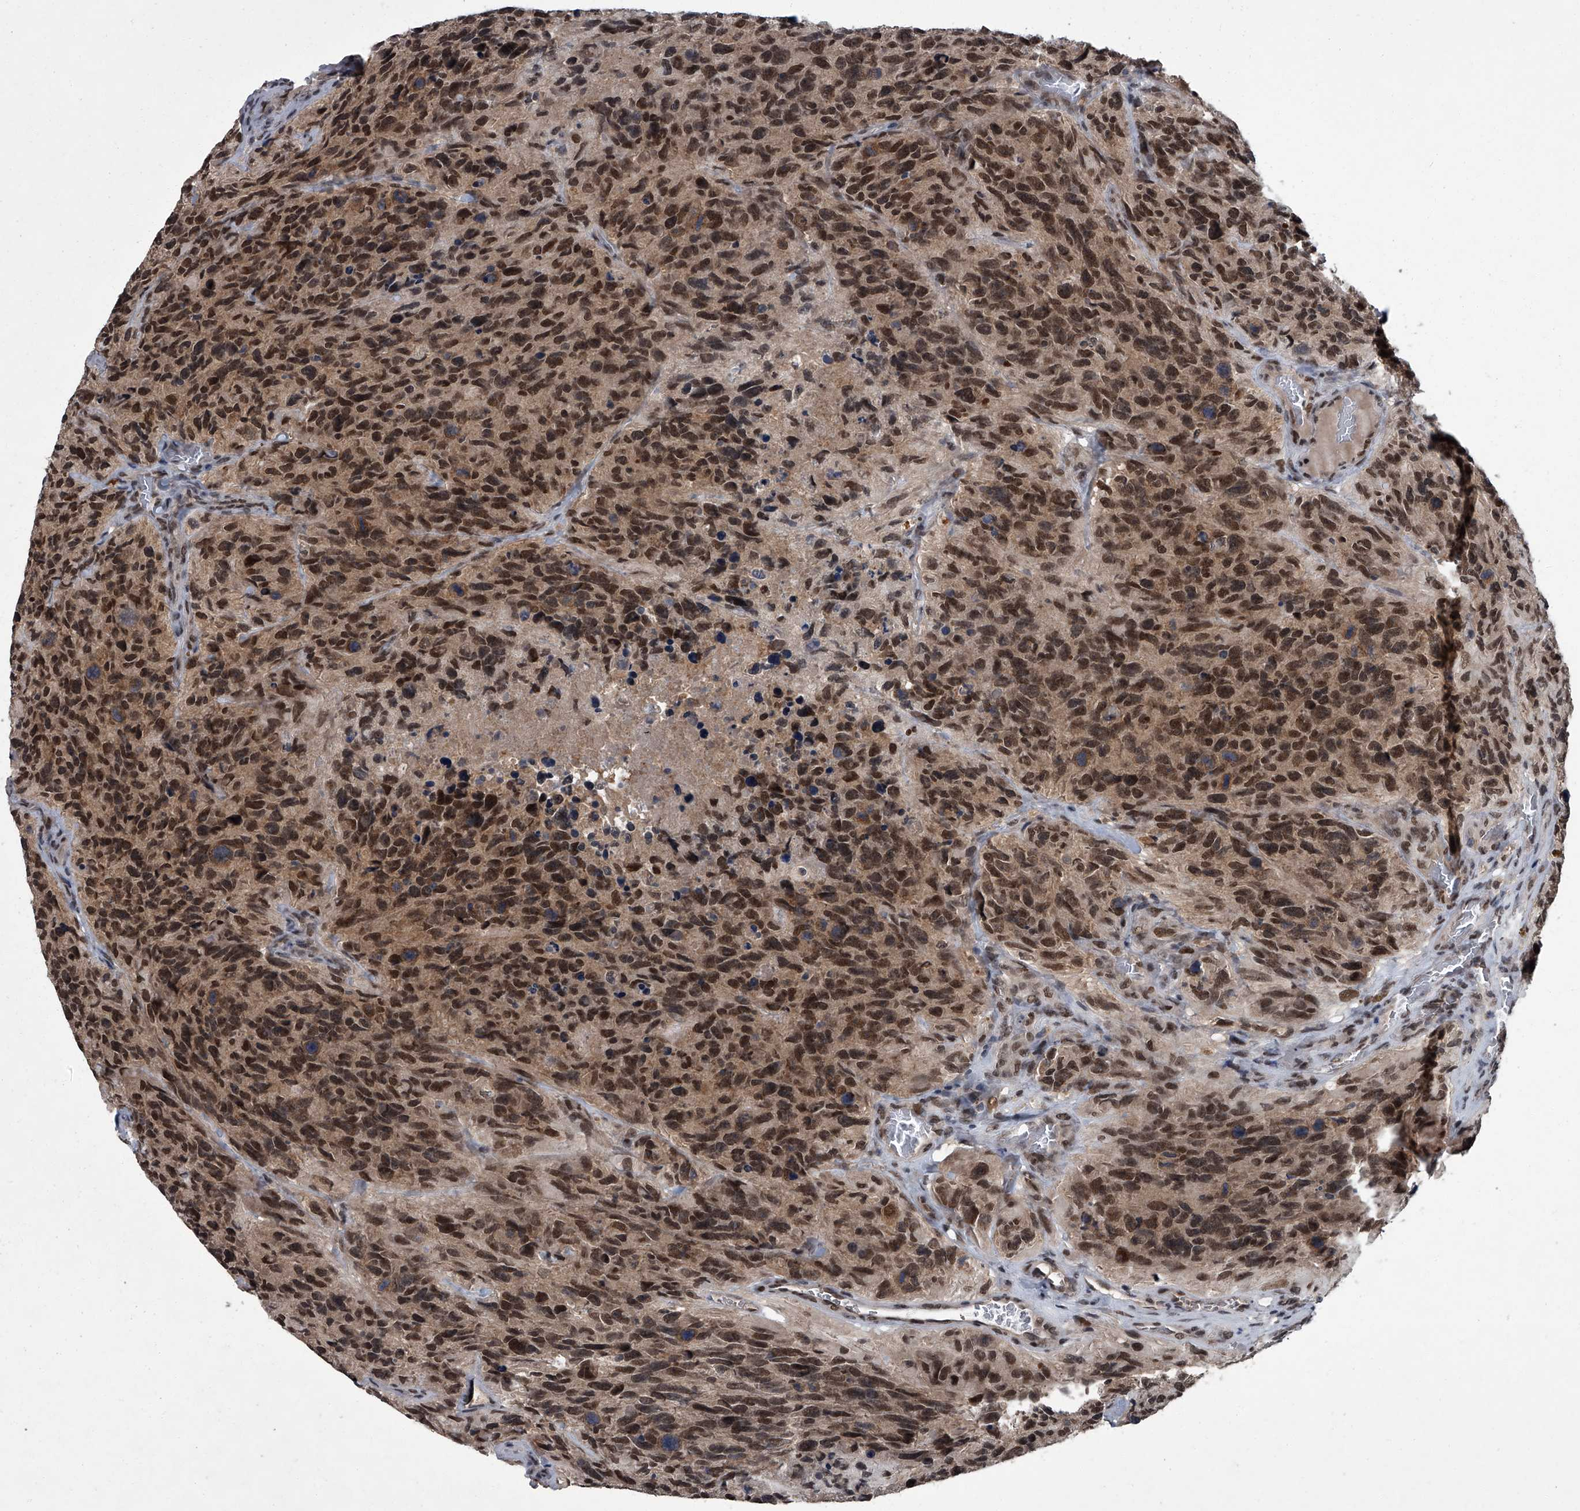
{"staining": {"intensity": "strong", "quantity": ">75%", "location": "nuclear"}, "tissue": "glioma", "cell_type": "Tumor cells", "image_type": "cancer", "snomed": [{"axis": "morphology", "description": "Glioma, malignant, High grade"}, {"axis": "topography", "description": "Brain"}], "caption": "The micrograph reveals staining of glioma, revealing strong nuclear protein positivity (brown color) within tumor cells.", "gene": "ZNF518B", "patient": {"sex": "male", "age": 69}}